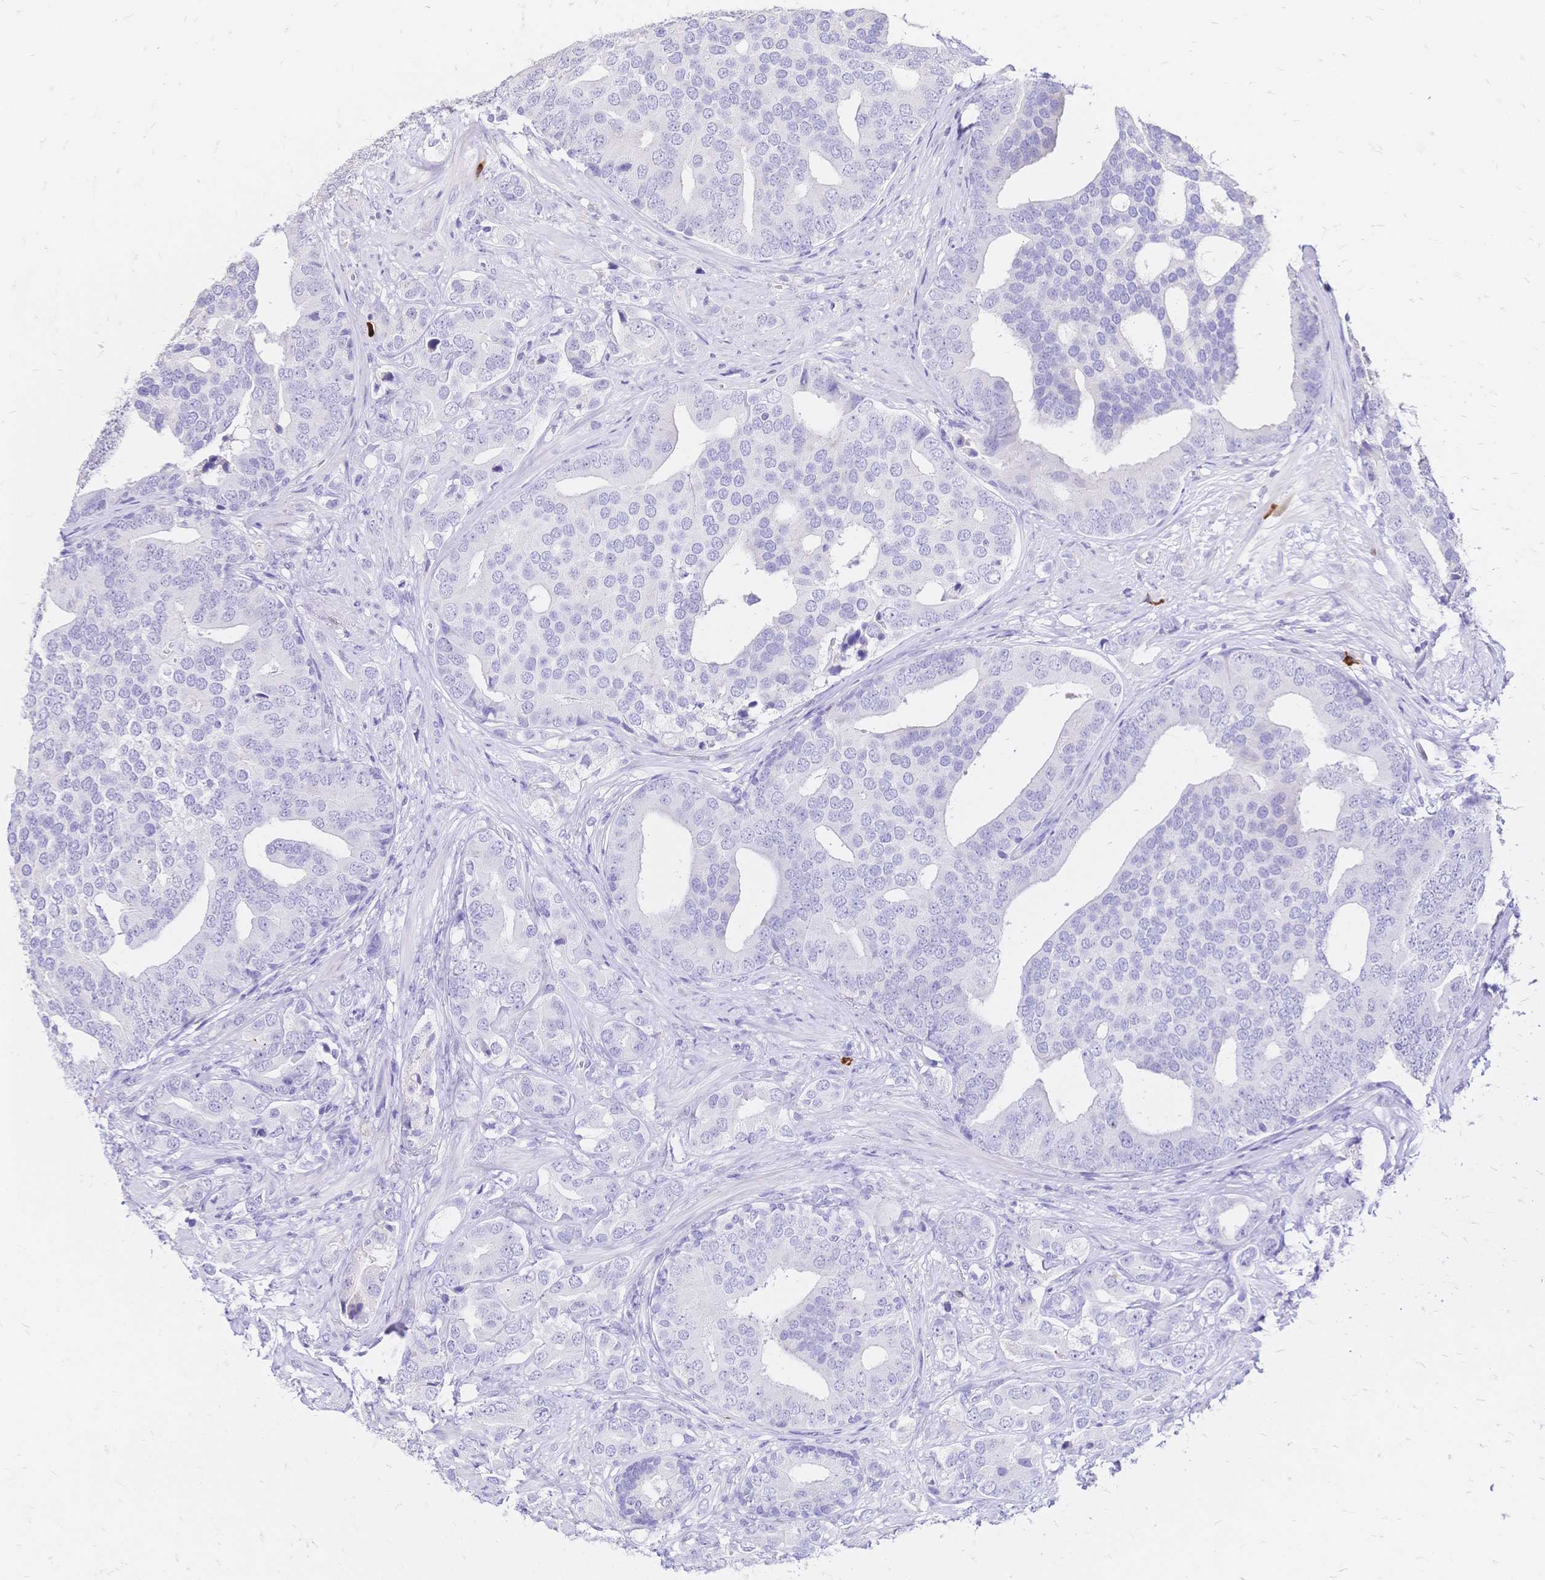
{"staining": {"intensity": "negative", "quantity": "none", "location": "none"}, "tissue": "prostate cancer", "cell_type": "Tumor cells", "image_type": "cancer", "snomed": [{"axis": "morphology", "description": "Adenocarcinoma, High grade"}, {"axis": "topography", "description": "Prostate"}], "caption": "Immunohistochemical staining of human prostate cancer (adenocarcinoma (high-grade)) displays no significant positivity in tumor cells.", "gene": "IL2RA", "patient": {"sex": "male", "age": 62}}